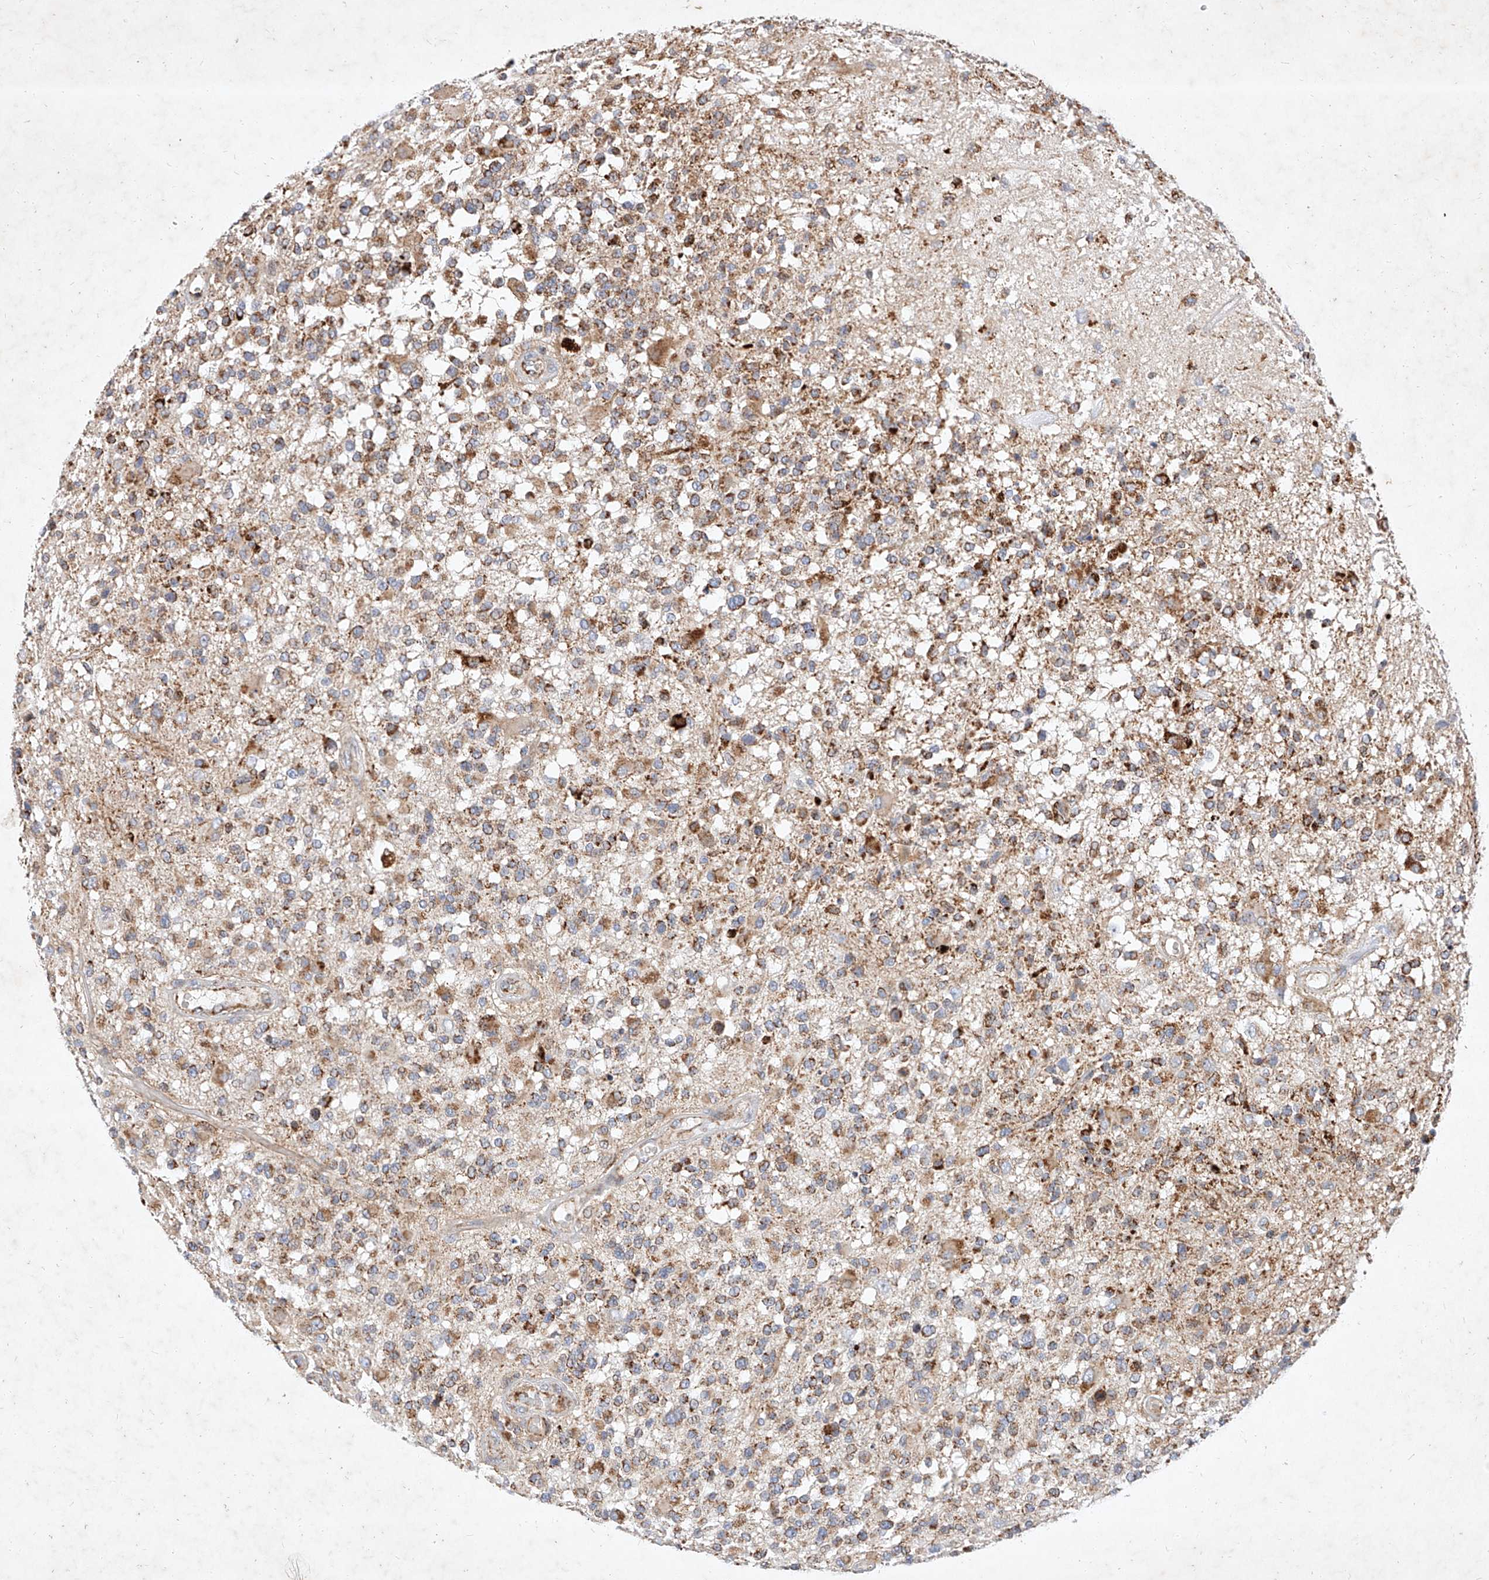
{"staining": {"intensity": "moderate", "quantity": ">75%", "location": "cytoplasmic/membranous"}, "tissue": "glioma", "cell_type": "Tumor cells", "image_type": "cancer", "snomed": [{"axis": "morphology", "description": "Glioma, malignant, High grade"}, {"axis": "morphology", "description": "Glioblastoma, NOS"}, {"axis": "topography", "description": "Brain"}], "caption": "Brown immunohistochemical staining in glioblastoma shows moderate cytoplasmic/membranous positivity in about >75% of tumor cells.", "gene": "OSGEPL1", "patient": {"sex": "male", "age": 60}}